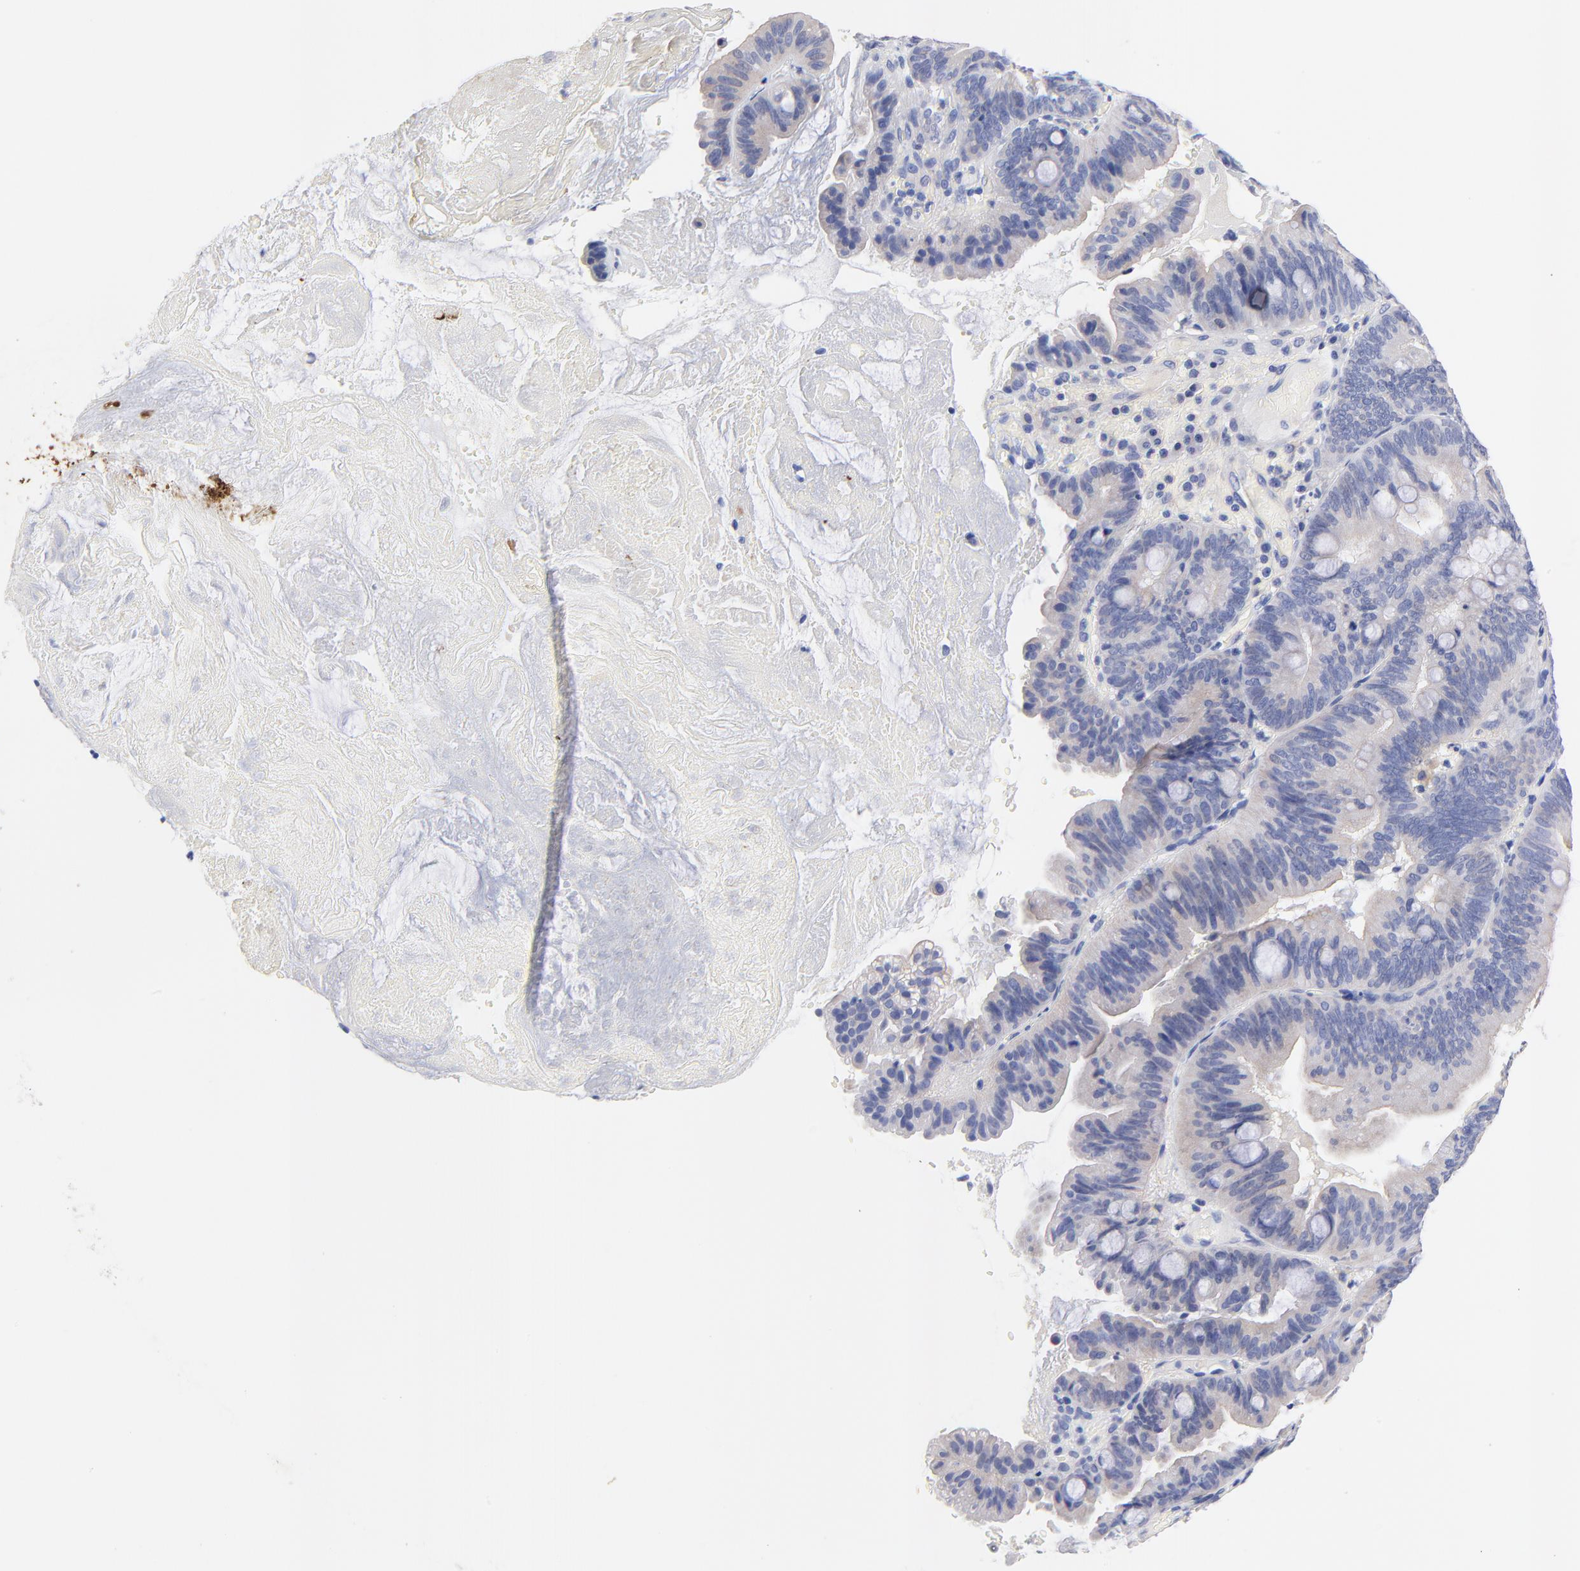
{"staining": {"intensity": "weak", "quantity": "<25%", "location": "cytoplasmic/membranous"}, "tissue": "pancreatic cancer", "cell_type": "Tumor cells", "image_type": "cancer", "snomed": [{"axis": "morphology", "description": "Adenocarcinoma, NOS"}, {"axis": "topography", "description": "Pancreas"}], "caption": "Pancreatic cancer was stained to show a protein in brown. There is no significant positivity in tumor cells. The staining is performed using DAB brown chromogen with nuclei counter-stained in using hematoxylin.", "gene": "FBXO10", "patient": {"sex": "male", "age": 82}}